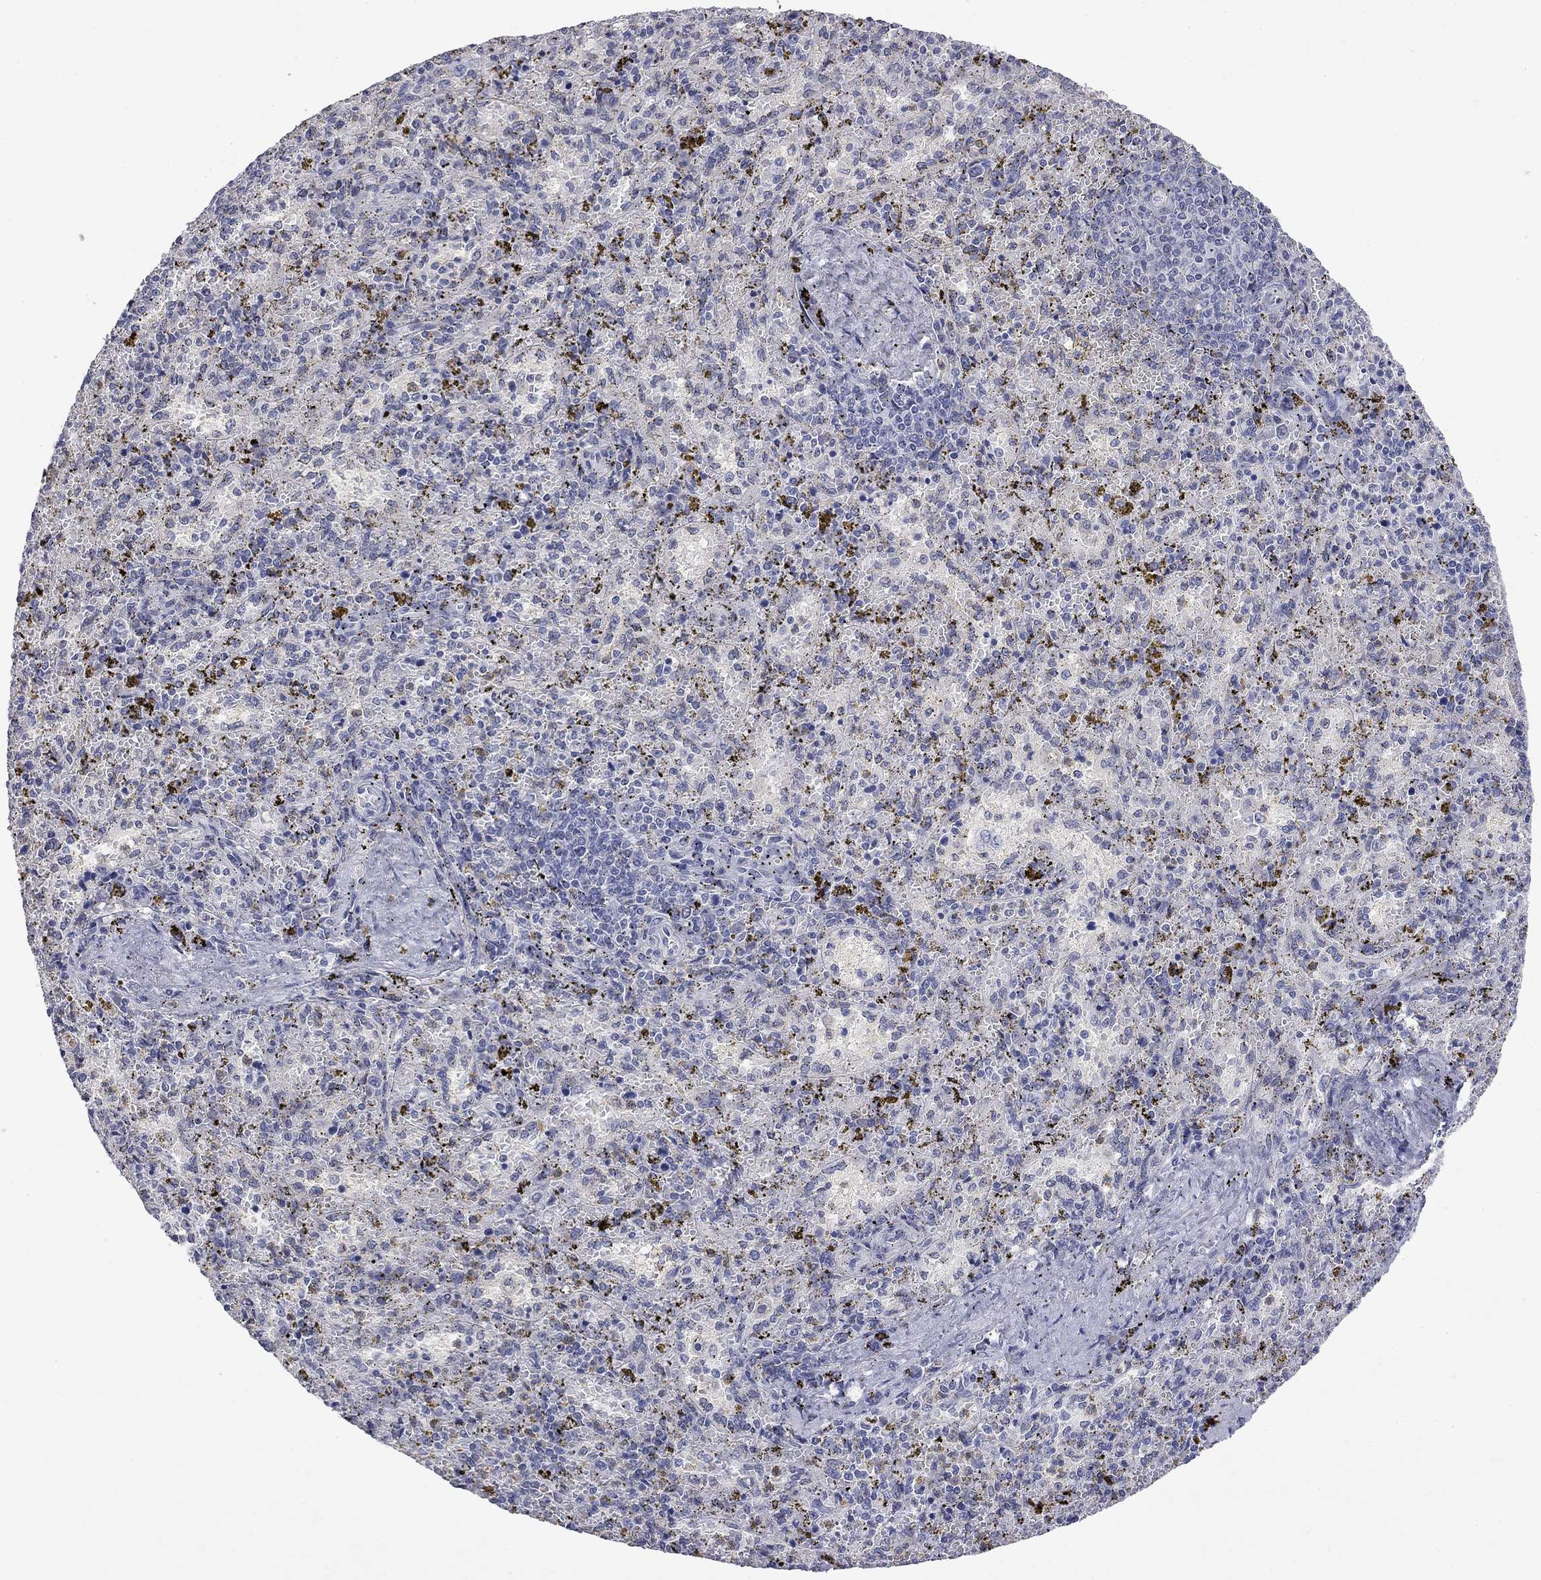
{"staining": {"intensity": "negative", "quantity": "none", "location": "none"}, "tissue": "spleen", "cell_type": "Cells in red pulp", "image_type": "normal", "snomed": [{"axis": "morphology", "description": "Normal tissue, NOS"}, {"axis": "topography", "description": "Spleen"}], "caption": "Cells in red pulp show no significant positivity in normal spleen. Brightfield microscopy of IHC stained with DAB (3,3'-diaminobenzidine) (brown) and hematoxylin (blue), captured at high magnification.", "gene": "SLC51A", "patient": {"sex": "female", "age": 50}}